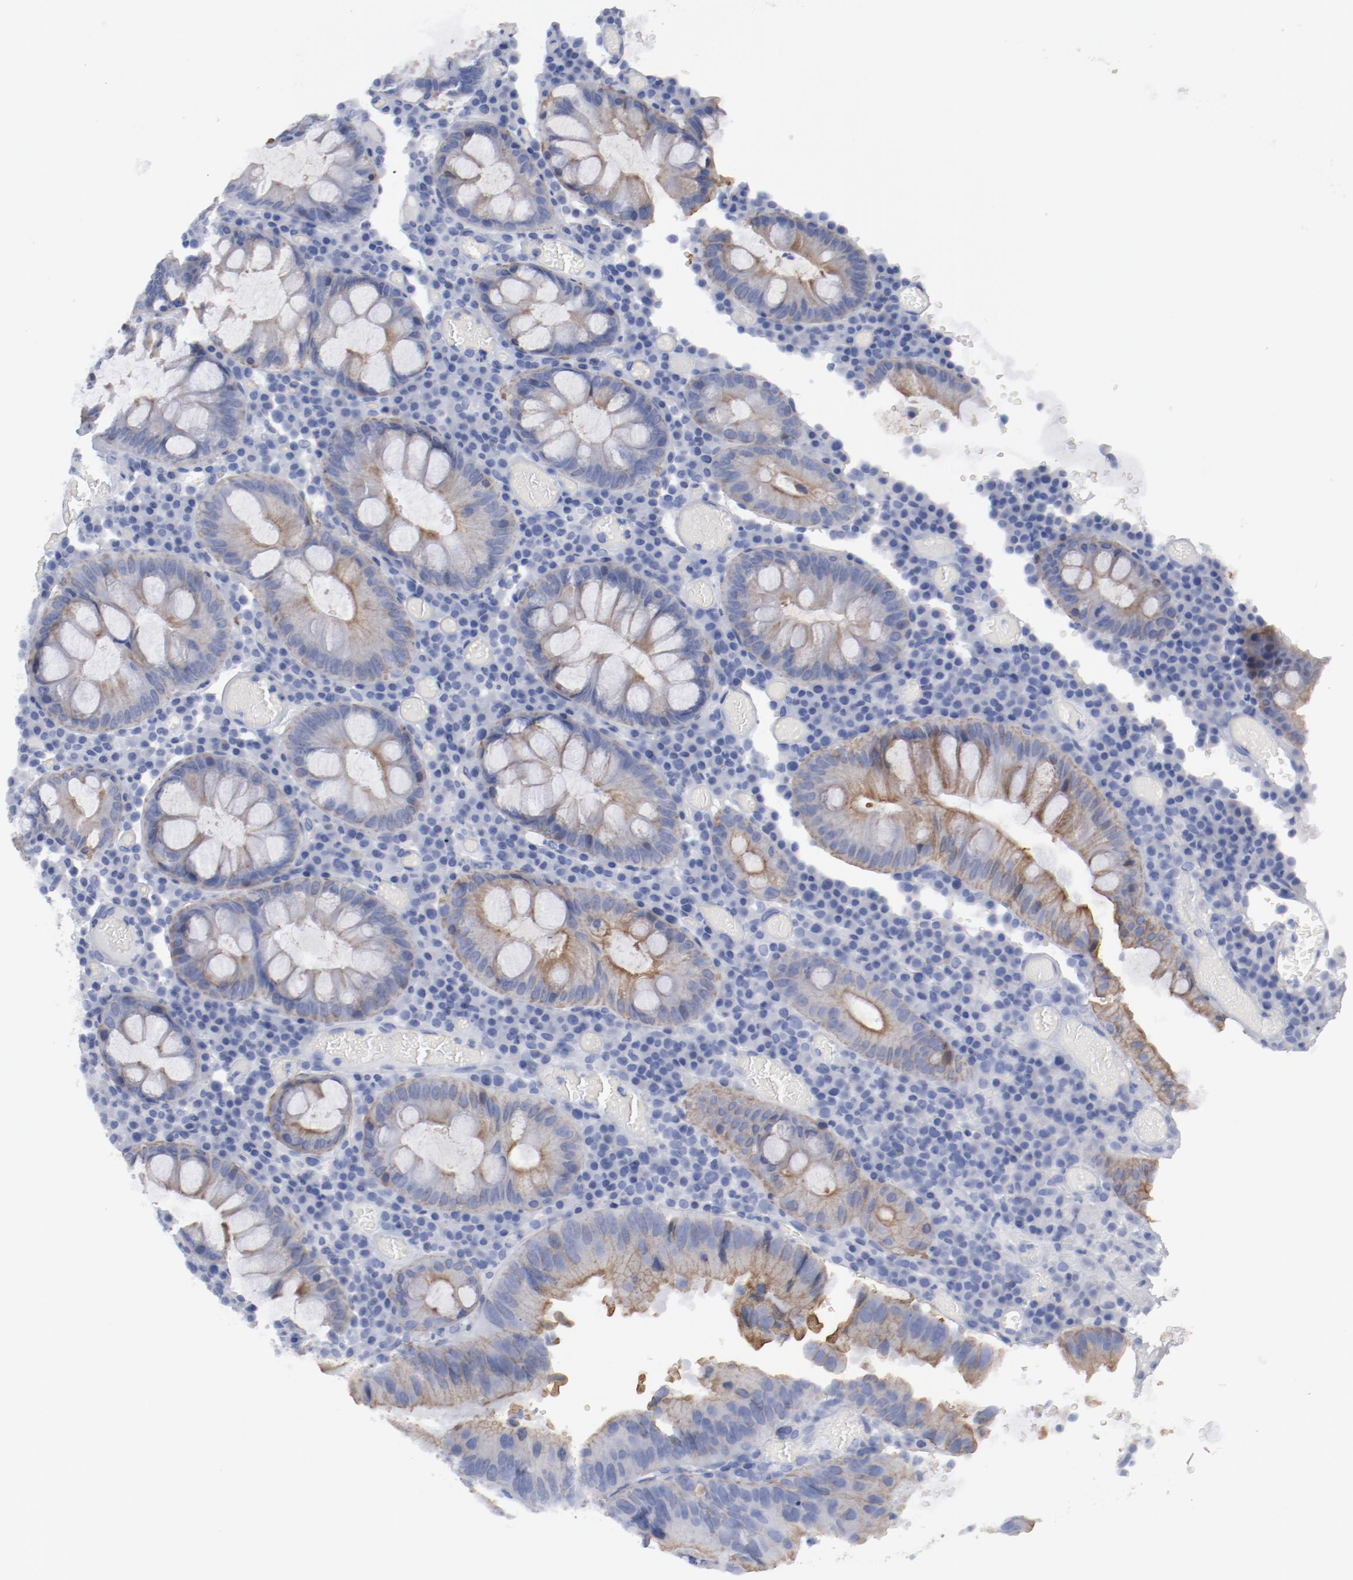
{"staining": {"intensity": "moderate", "quantity": "25%-75%", "location": "cytoplasmic/membranous"}, "tissue": "colorectal cancer", "cell_type": "Tumor cells", "image_type": "cancer", "snomed": [{"axis": "morphology", "description": "Normal tissue, NOS"}, {"axis": "morphology", "description": "Adenocarcinoma, NOS"}, {"axis": "topography", "description": "Colon"}], "caption": "Human colorectal cancer stained with a protein marker displays moderate staining in tumor cells.", "gene": "TSPAN6", "patient": {"sex": "female", "age": 78}}